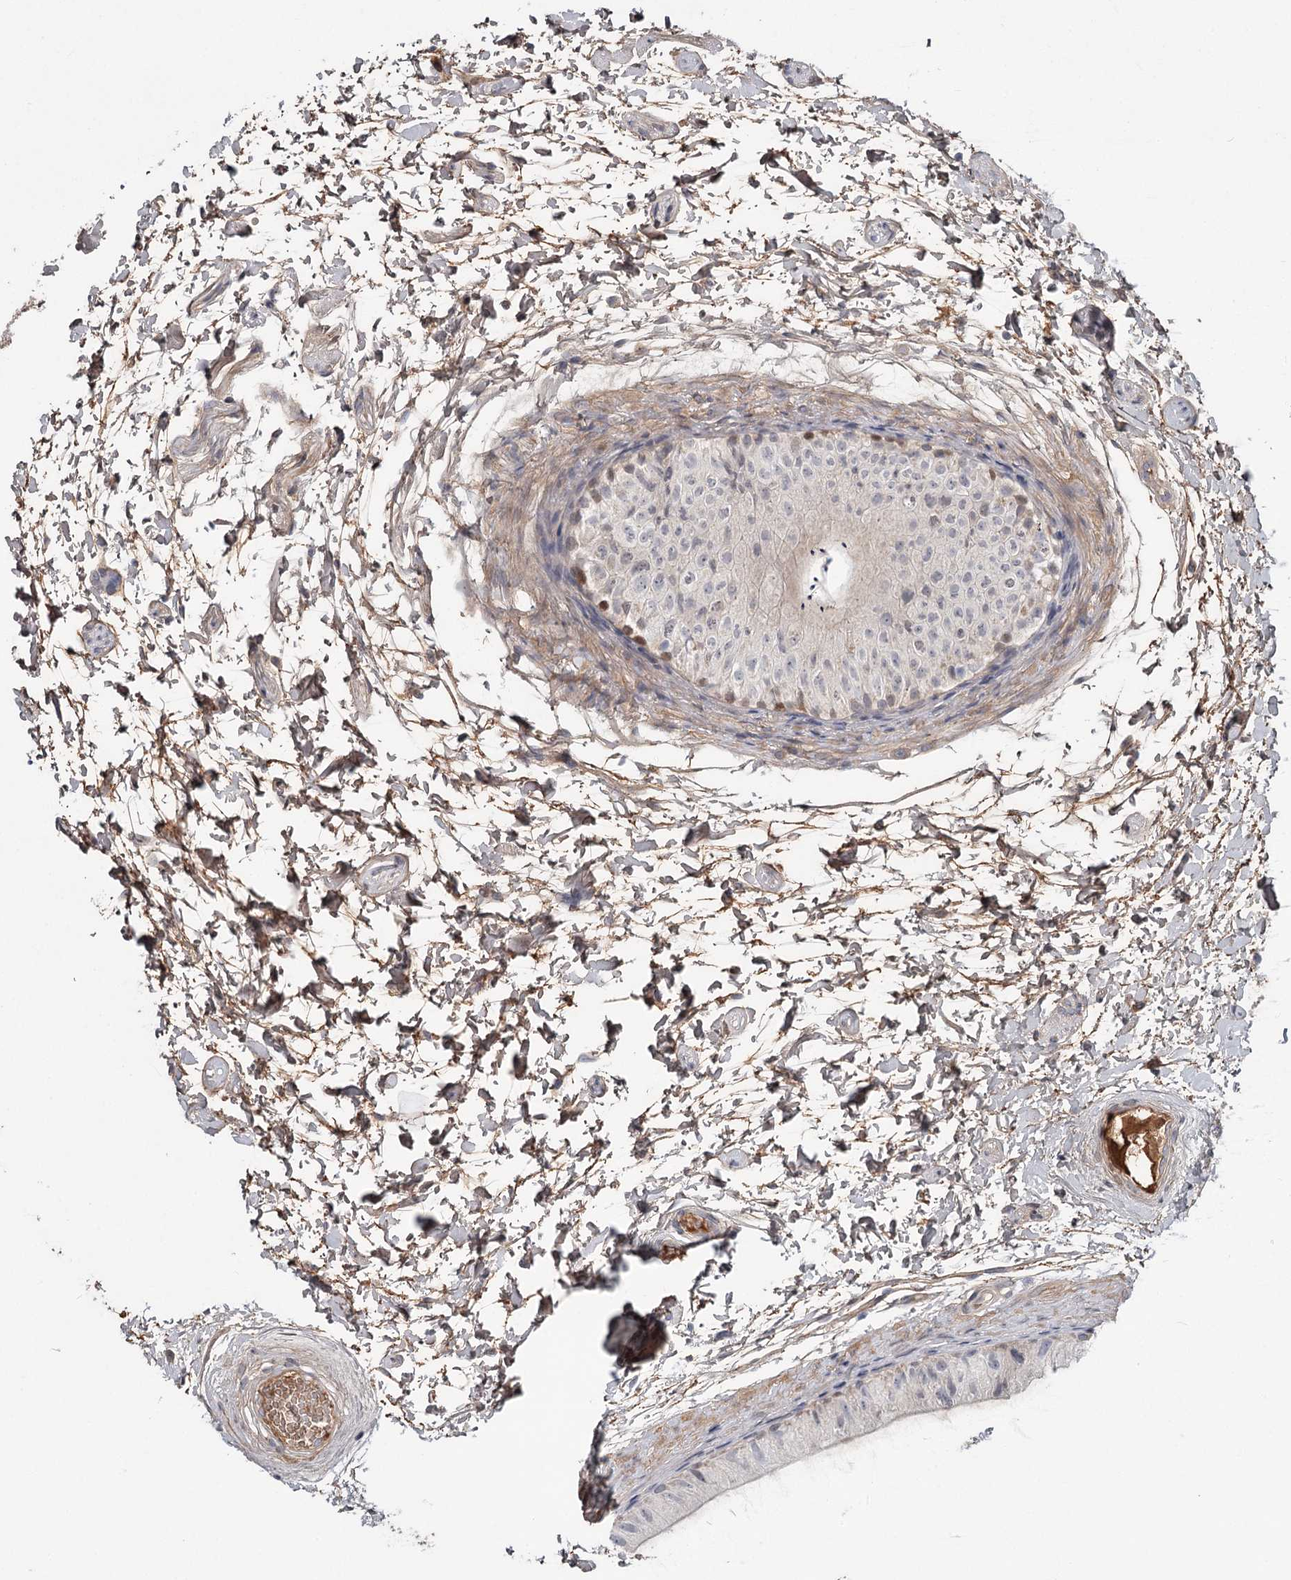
{"staining": {"intensity": "weak", "quantity": "<25%", "location": "nuclear"}, "tissue": "epididymis", "cell_type": "Glandular cells", "image_type": "normal", "snomed": [{"axis": "morphology", "description": "Normal tissue, NOS"}, {"axis": "topography", "description": "Epididymis"}], "caption": "An immunohistochemistry (IHC) histopathology image of benign epididymis is shown. There is no staining in glandular cells of epididymis.", "gene": "DHRS9", "patient": {"sex": "male", "age": 50}}